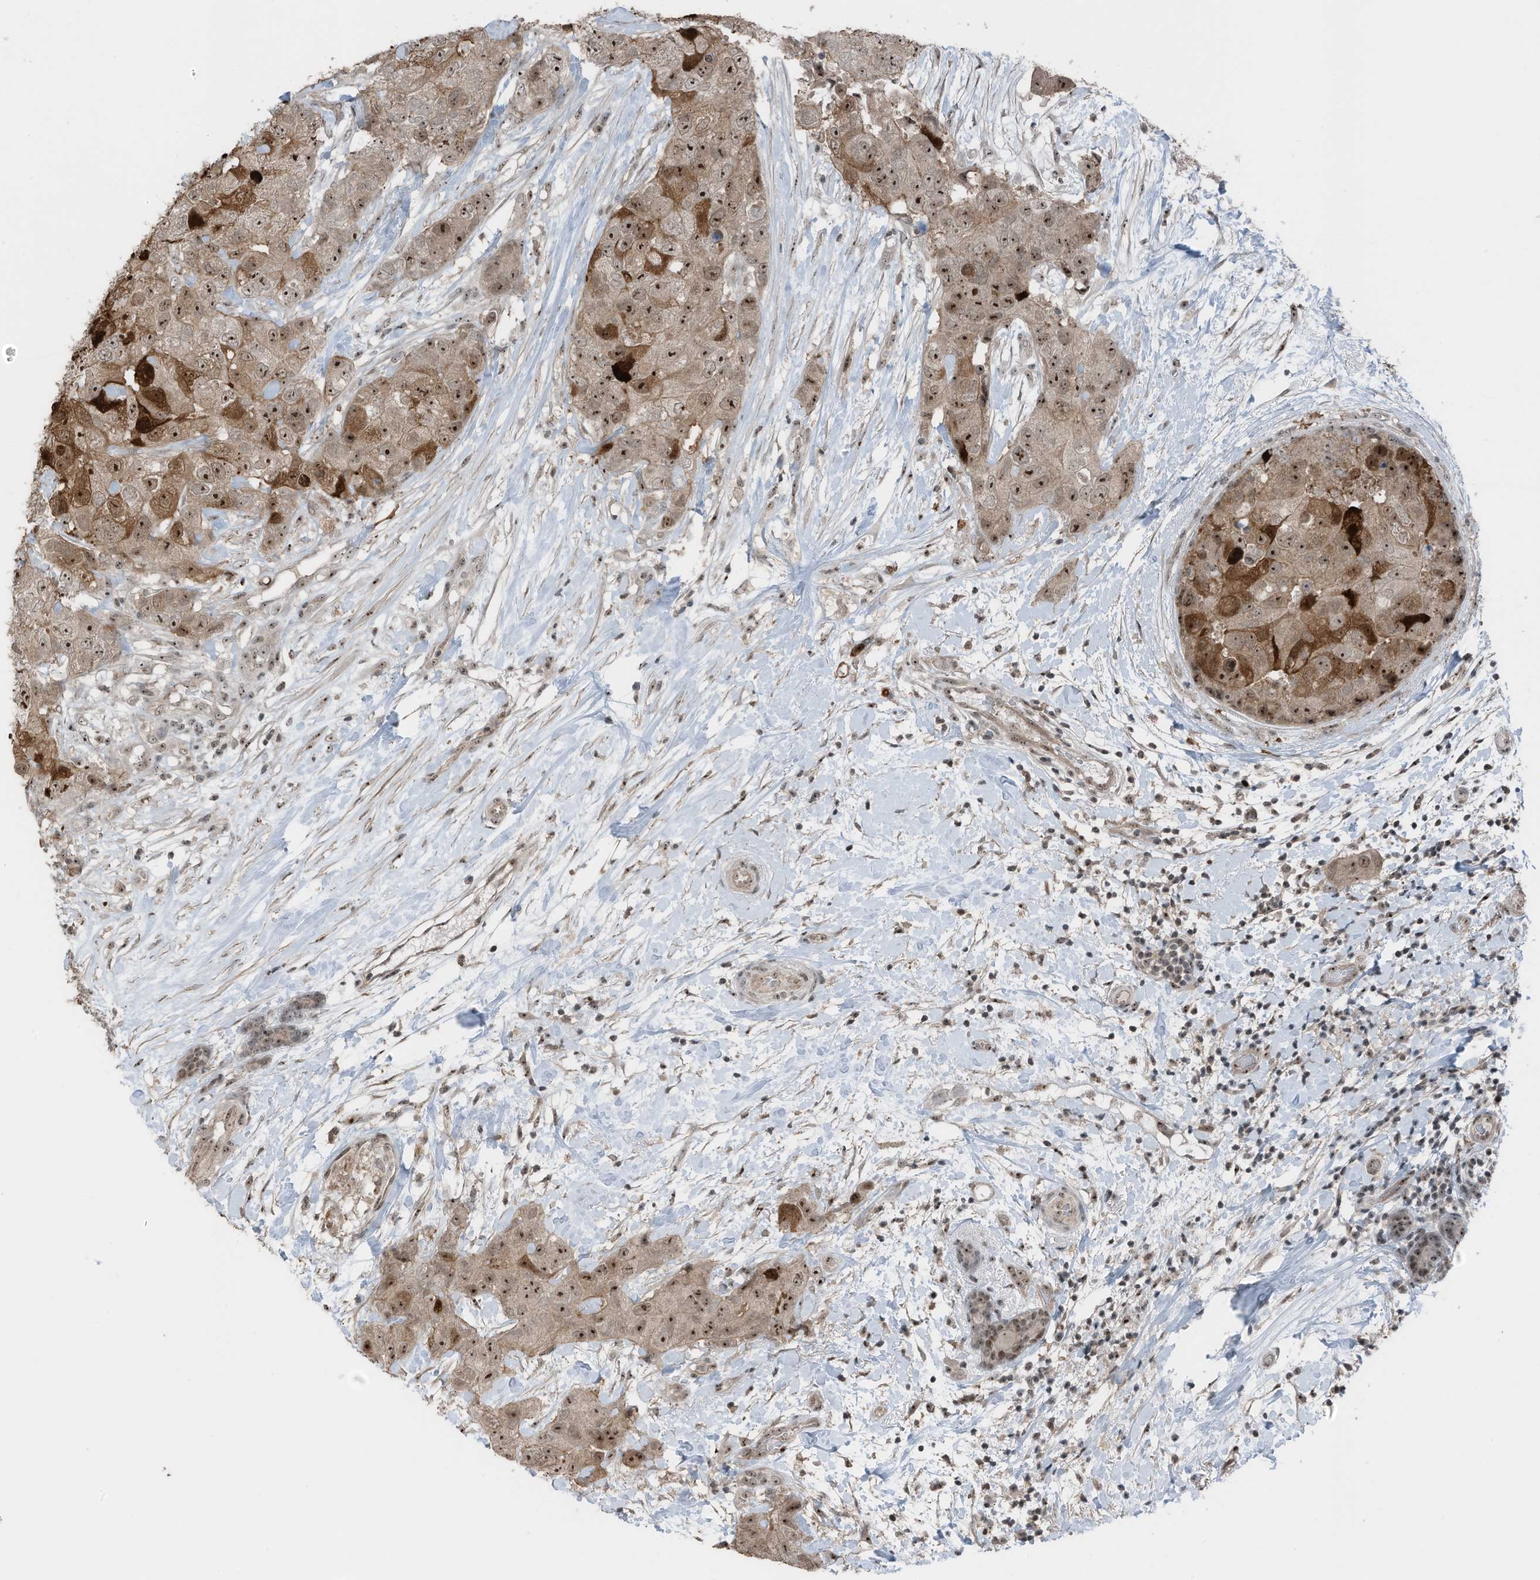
{"staining": {"intensity": "moderate", "quantity": ">75%", "location": "cytoplasmic/membranous,nuclear"}, "tissue": "breast cancer", "cell_type": "Tumor cells", "image_type": "cancer", "snomed": [{"axis": "morphology", "description": "Duct carcinoma"}, {"axis": "topography", "description": "Breast"}], "caption": "Immunohistochemical staining of breast cancer exhibits medium levels of moderate cytoplasmic/membranous and nuclear protein staining in about >75% of tumor cells.", "gene": "UTP3", "patient": {"sex": "female", "age": 62}}